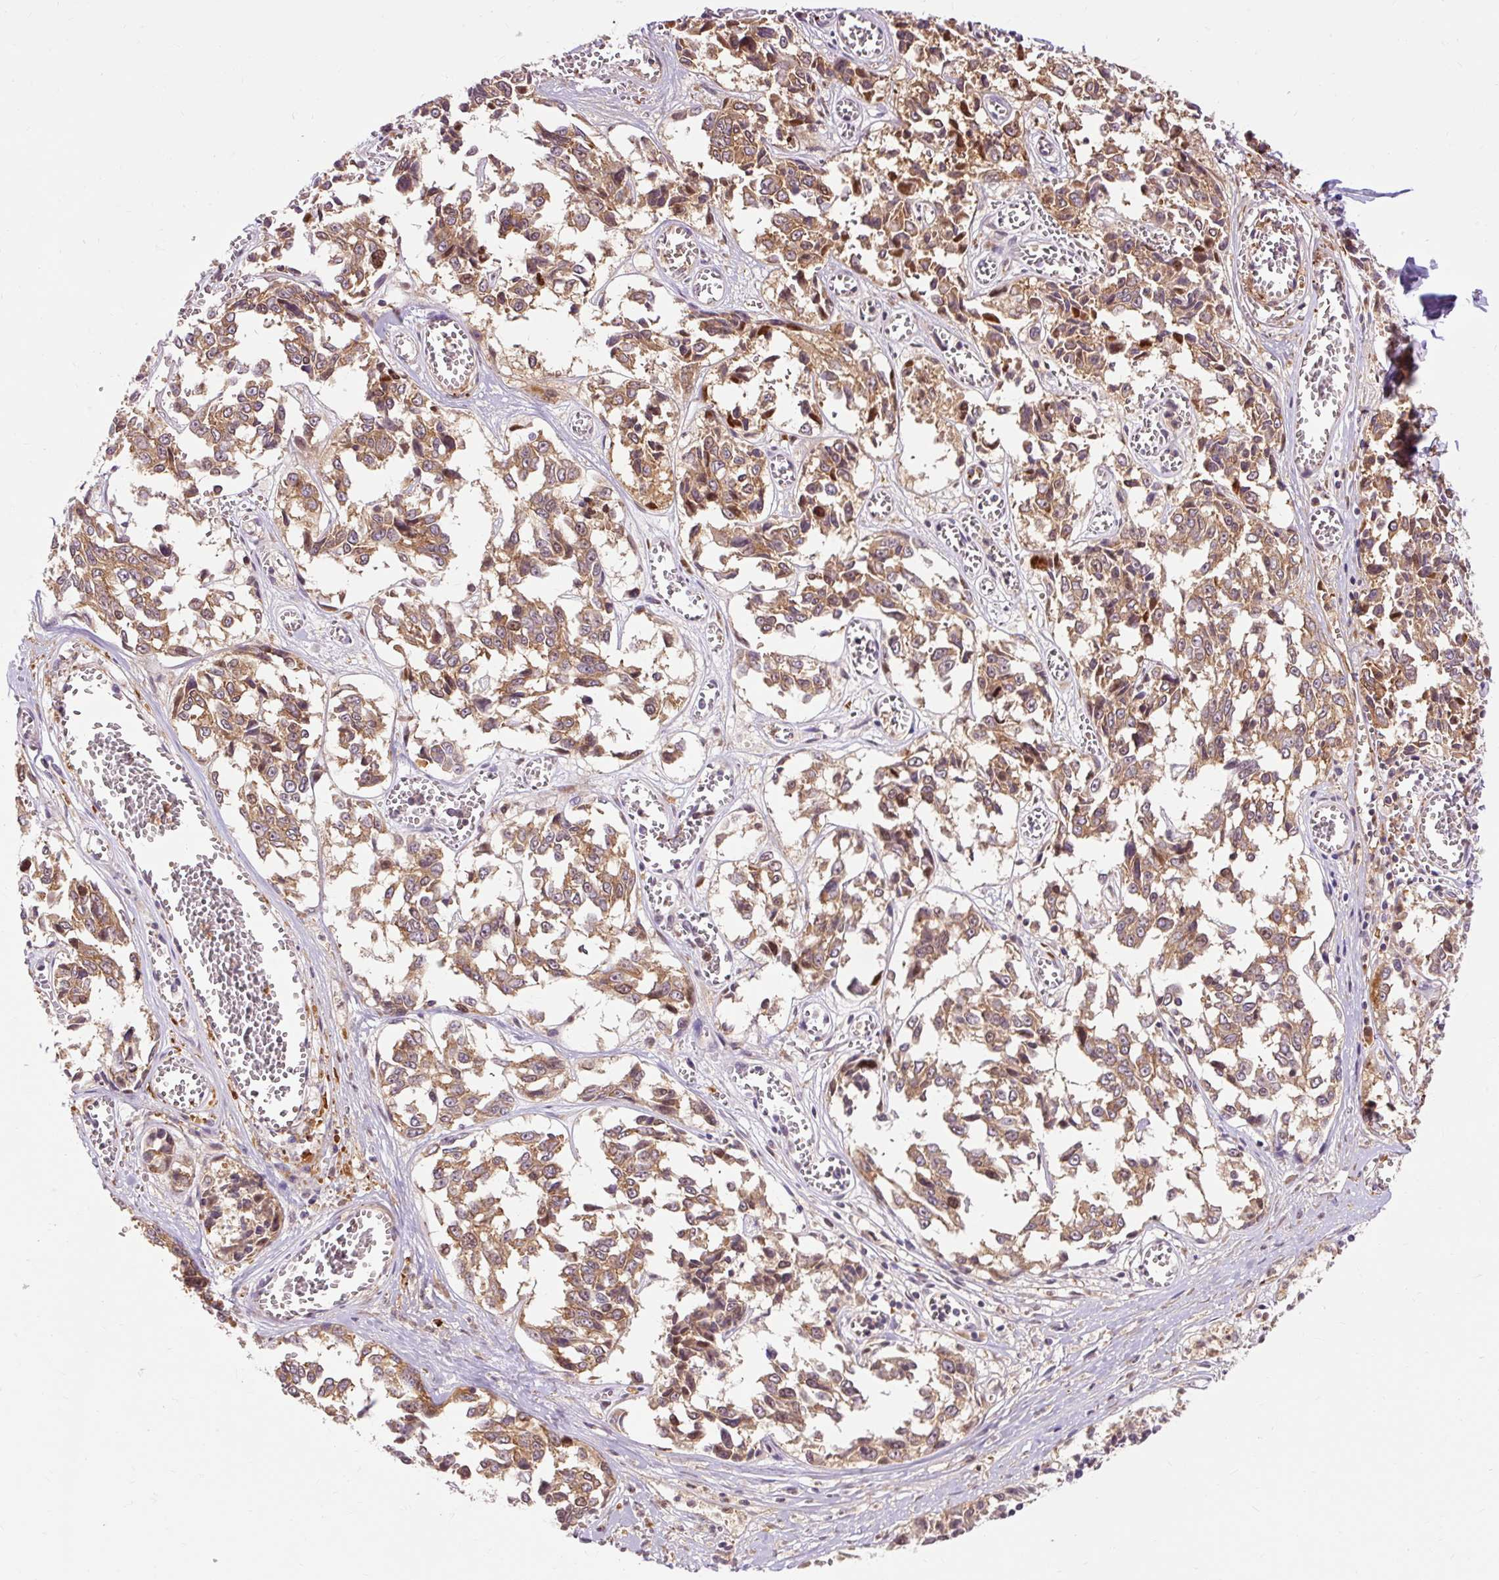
{"staining": {"intensity": "moderate", "quantity": ">75%", "location": "cytoplasmic/membranous"}, "tissue": "melanoma", "cell_type": "Tumor cells", "image_type": "cancer", "snomed": [{"axis": "morphology", "description": "Malignant melanoma, NOS"}, {"axis": "topography", "description": "Skin"}], "caption": "About >75% of tumor cells in human melanoma show moderate cytoplasmic/membranous protein staining as visualized by brown immunohistochemical staining.", "gene": "CEBPZ", "patient": {"sex": "female", "age": 64}}